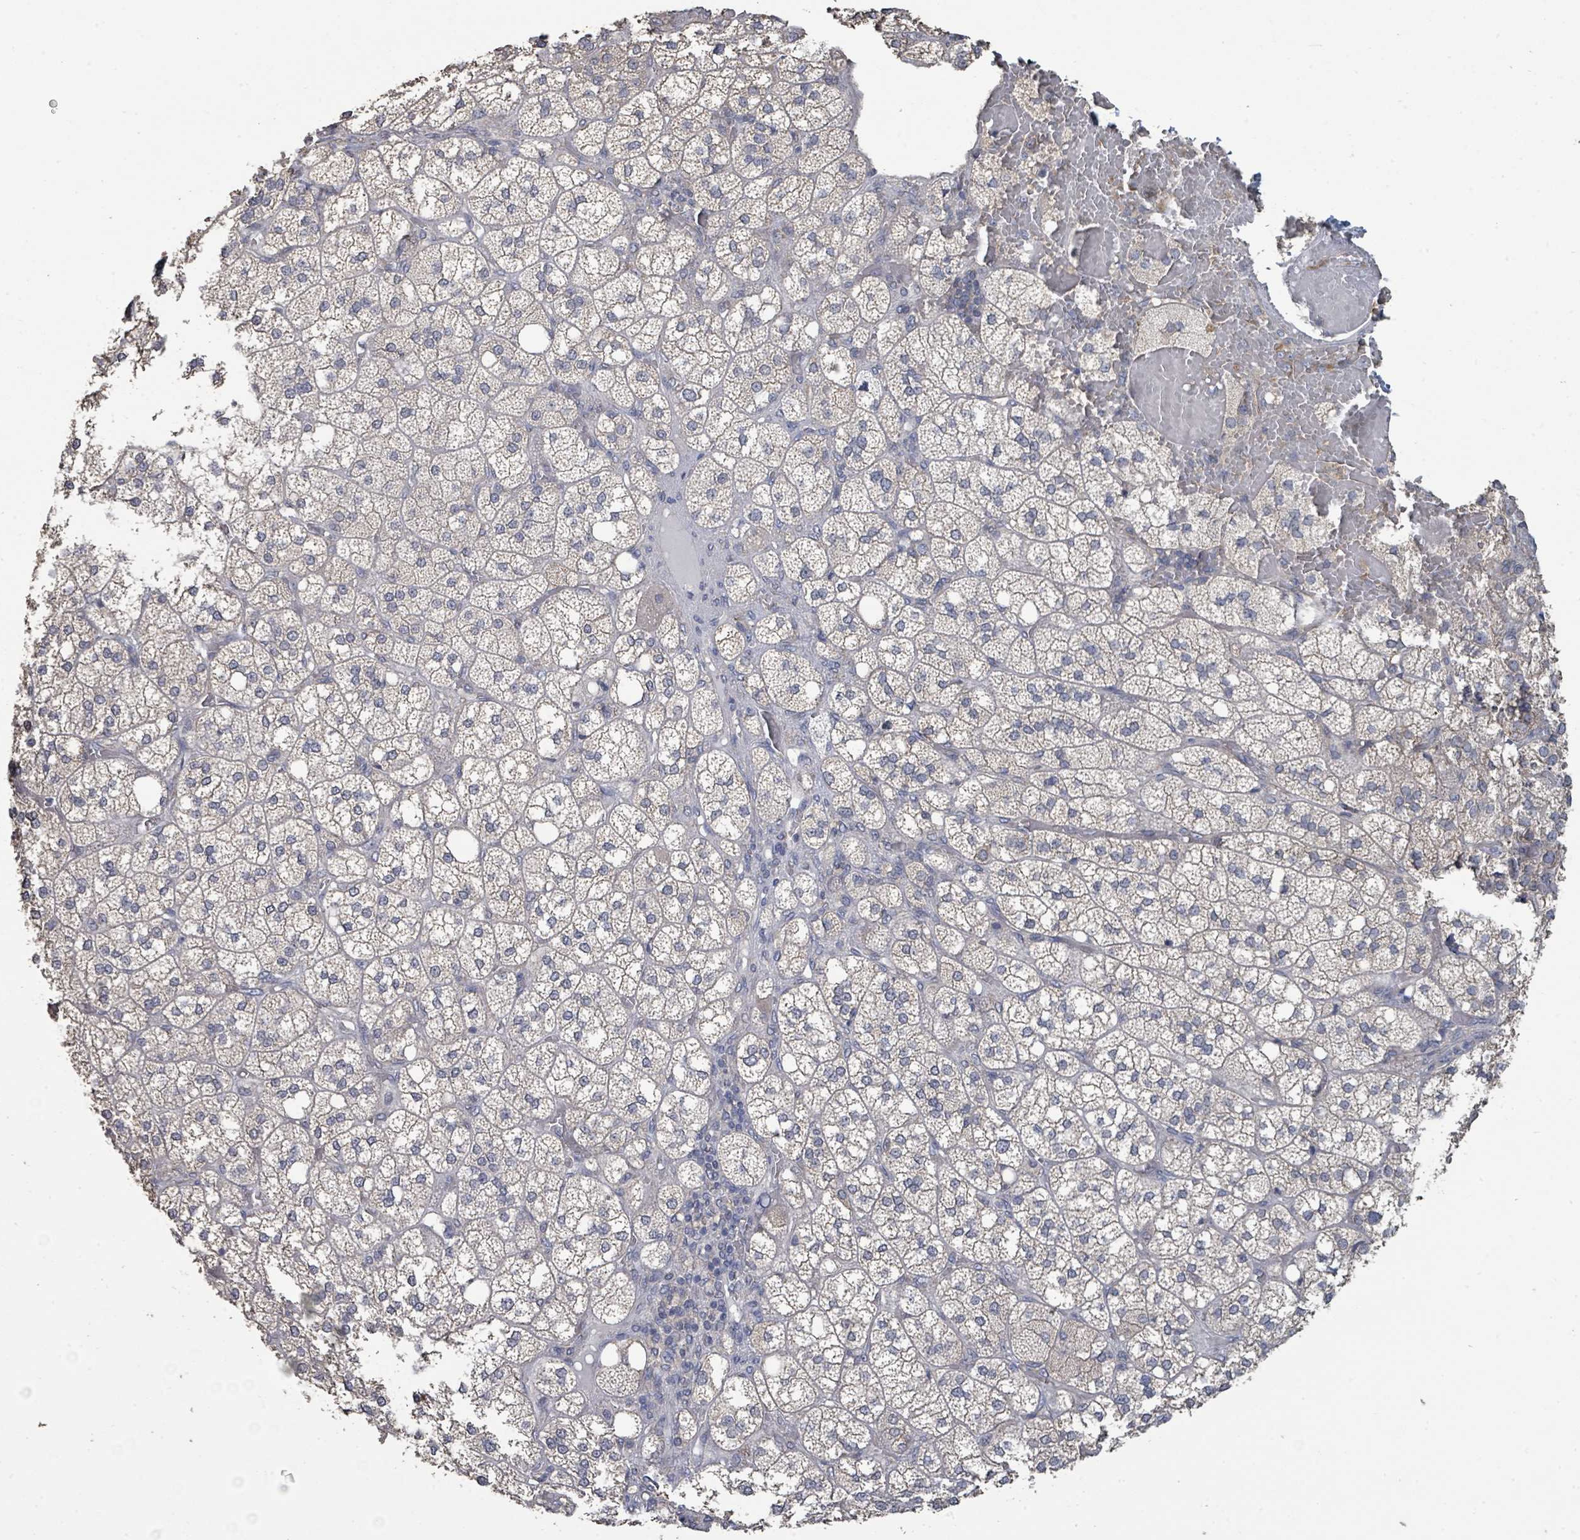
{"staining": {"intensity": "weak", "quantity": "25%-75%", "location": "cytoplasmic/membranous"}, "tissue": "adrenal gland", "cell_type": "Glandular cells", "image_type": "normal", "snomed": [{"axis": "morphology", "description": "Normal tissue, NOS"}, {"axis": "topography", "description": "Adrenal gland"}], "caption": "IHC histopathology image of unremarkable adrenal gland: adrenal gland stained using IHC exhibits low levels of weak protein expression localized specifically in the cytoplasmic/membranous of glandular cells, appearing as a cytoplasmic/membranous brown color.", "gene": "SLC9A7", "patient": {"sex": "male", "age": 61}}